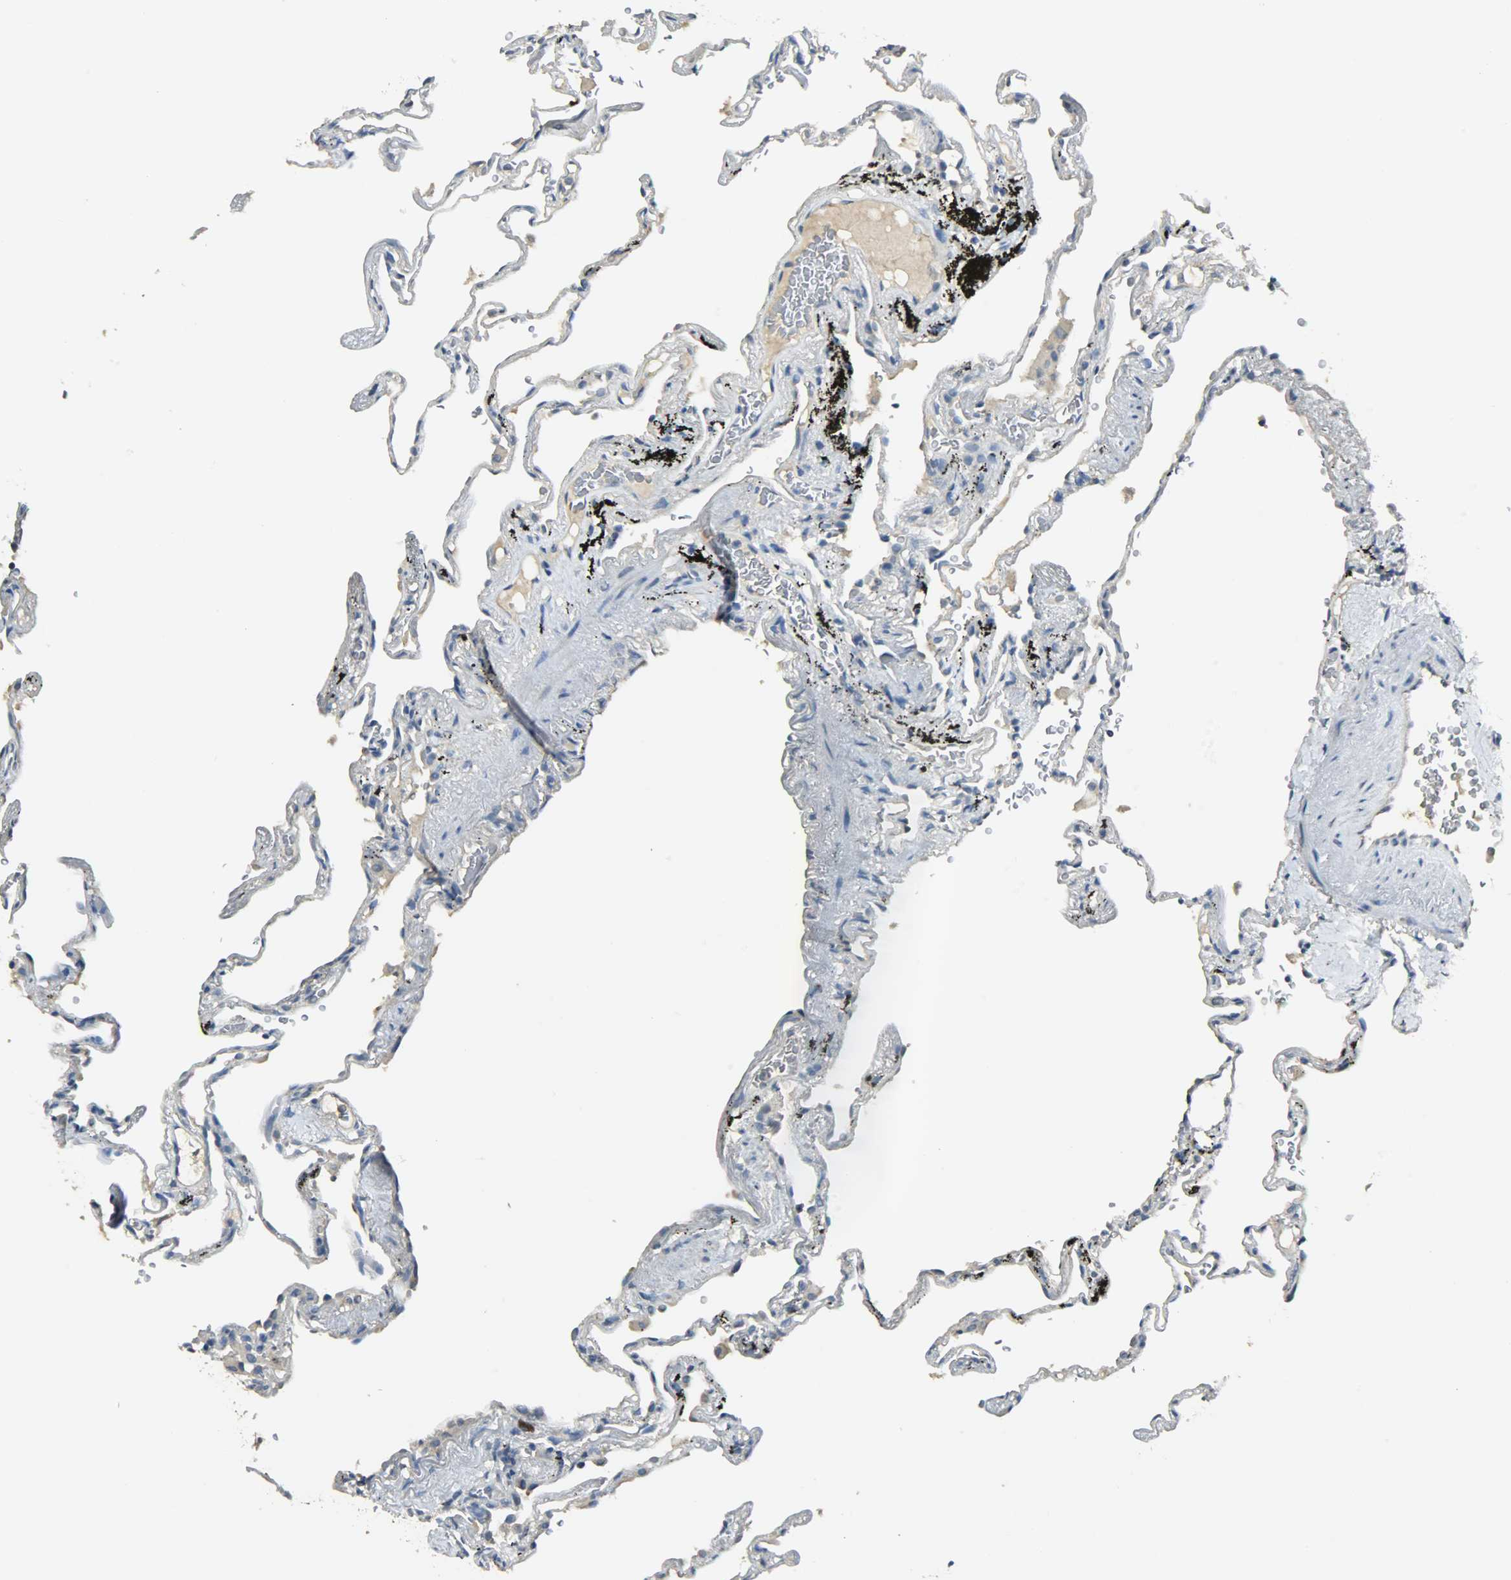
{"staining": {"intensity": "weak", "quantity": "25%-75%", "location": "cytoplasmic/membranous"}, "tissue": "lung", "cell_type": "Alveolar cells", "image_type": "normal", "snomed": [{"axis": "morphology", "description": "Normal tissue, NOS"}, {"axis": "morphology", "description": "Inflammation, NOS"}, {"axis": "topography", "description": "Lung"}], "caption": "A low amount of weak cytoplasmic/membranous positivity is present in approximately 25%-75% of alveolar cells in benign lung. Using DAB (brown) and hematoxylin (blue) stains, captured at high magnification using brightfield microscopy.", "gene": "TPX2", "patient": {"sex": "male", "age": 69}}